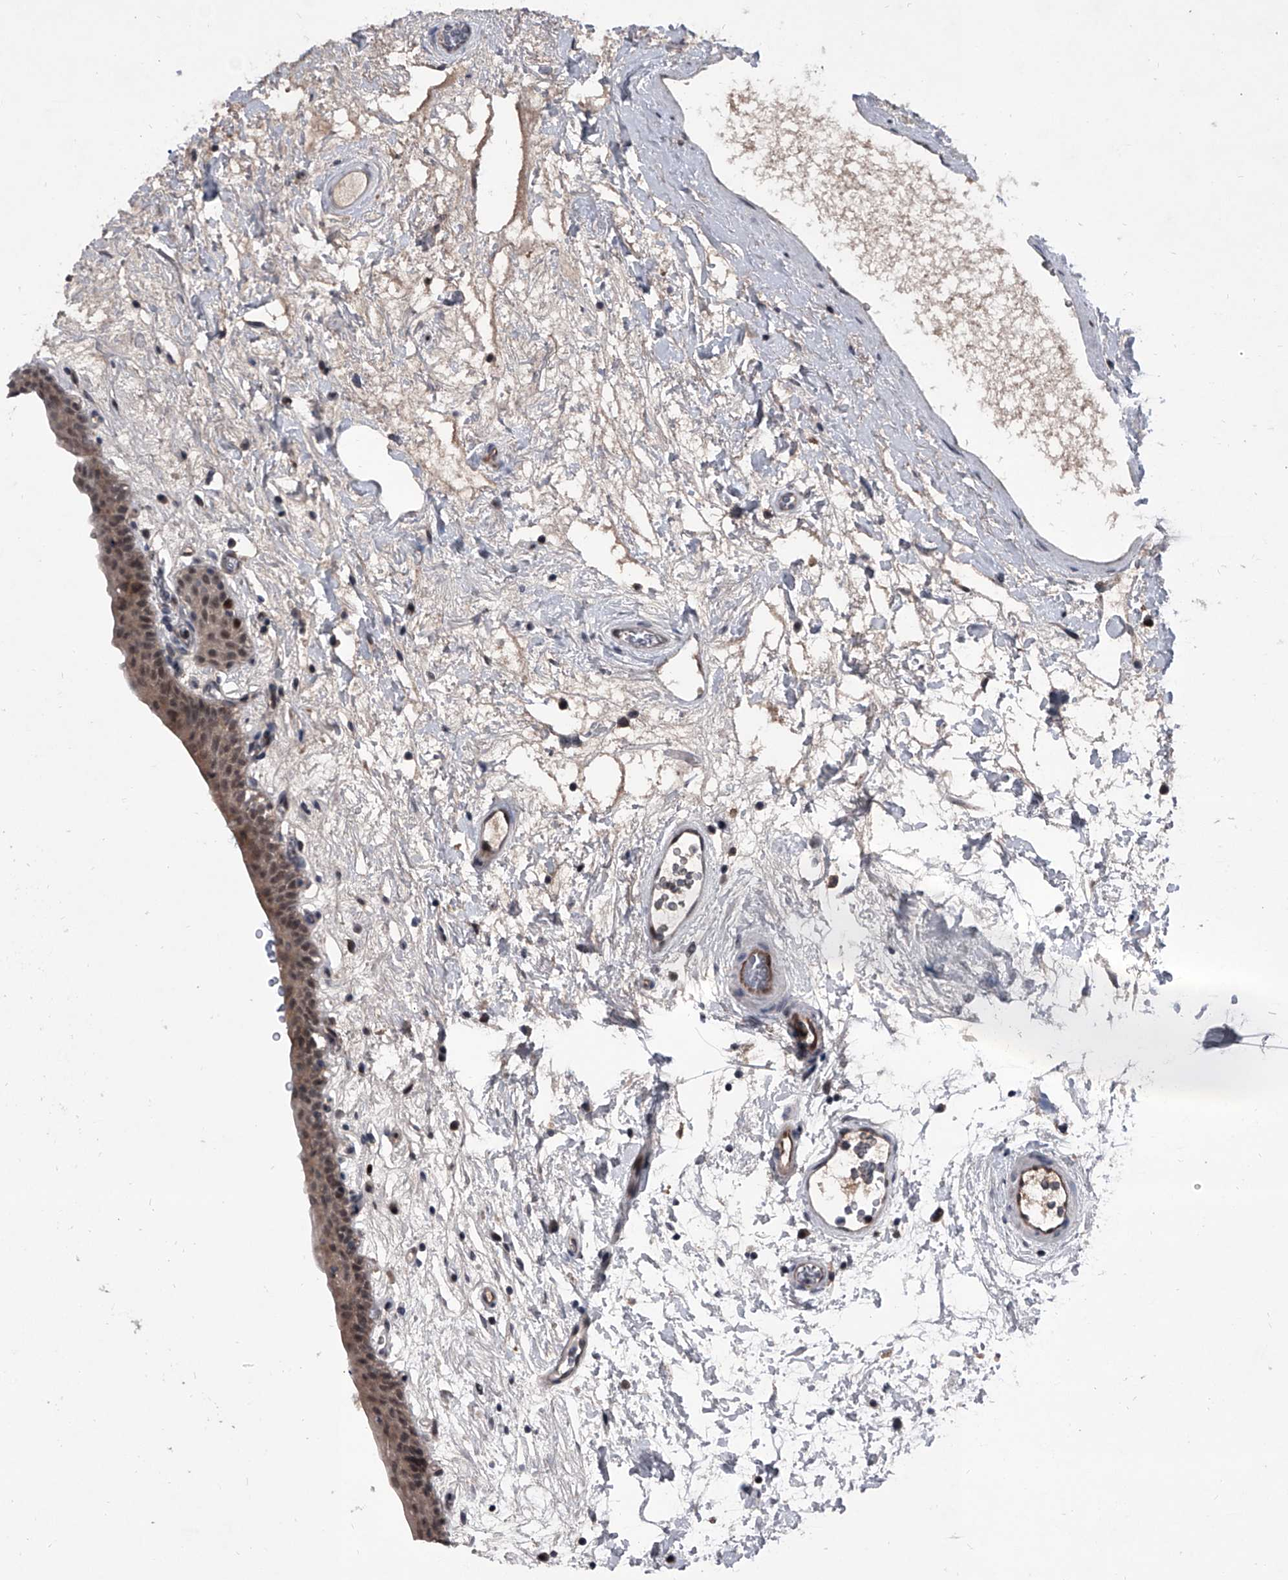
{"staining": {"intensity": "moderate", "quantity": "<25%", "location": "cytoplasmic/membranous,nuclear"}, "tissue": "urinary bladder", "cell_type": "Urothelial cells", "image_type": "normal", "snomed": [{"axis": "morphology", "description": "Normal tissue, NOS"}, {"axis": "topography", "description": "Urinary bladder"}], "caption": "A brown stain highlights moderate cytoplasmic/membranous,nuclear positivity of a protein in urothelial cells of unremarkable urinary bladder. (DAB (3,3'-diaminobenzidine) = brown stain, brightfield microscopy at high magnification).", "gene": "ELK4", "patient": {"sex": "male", "age": 83}}